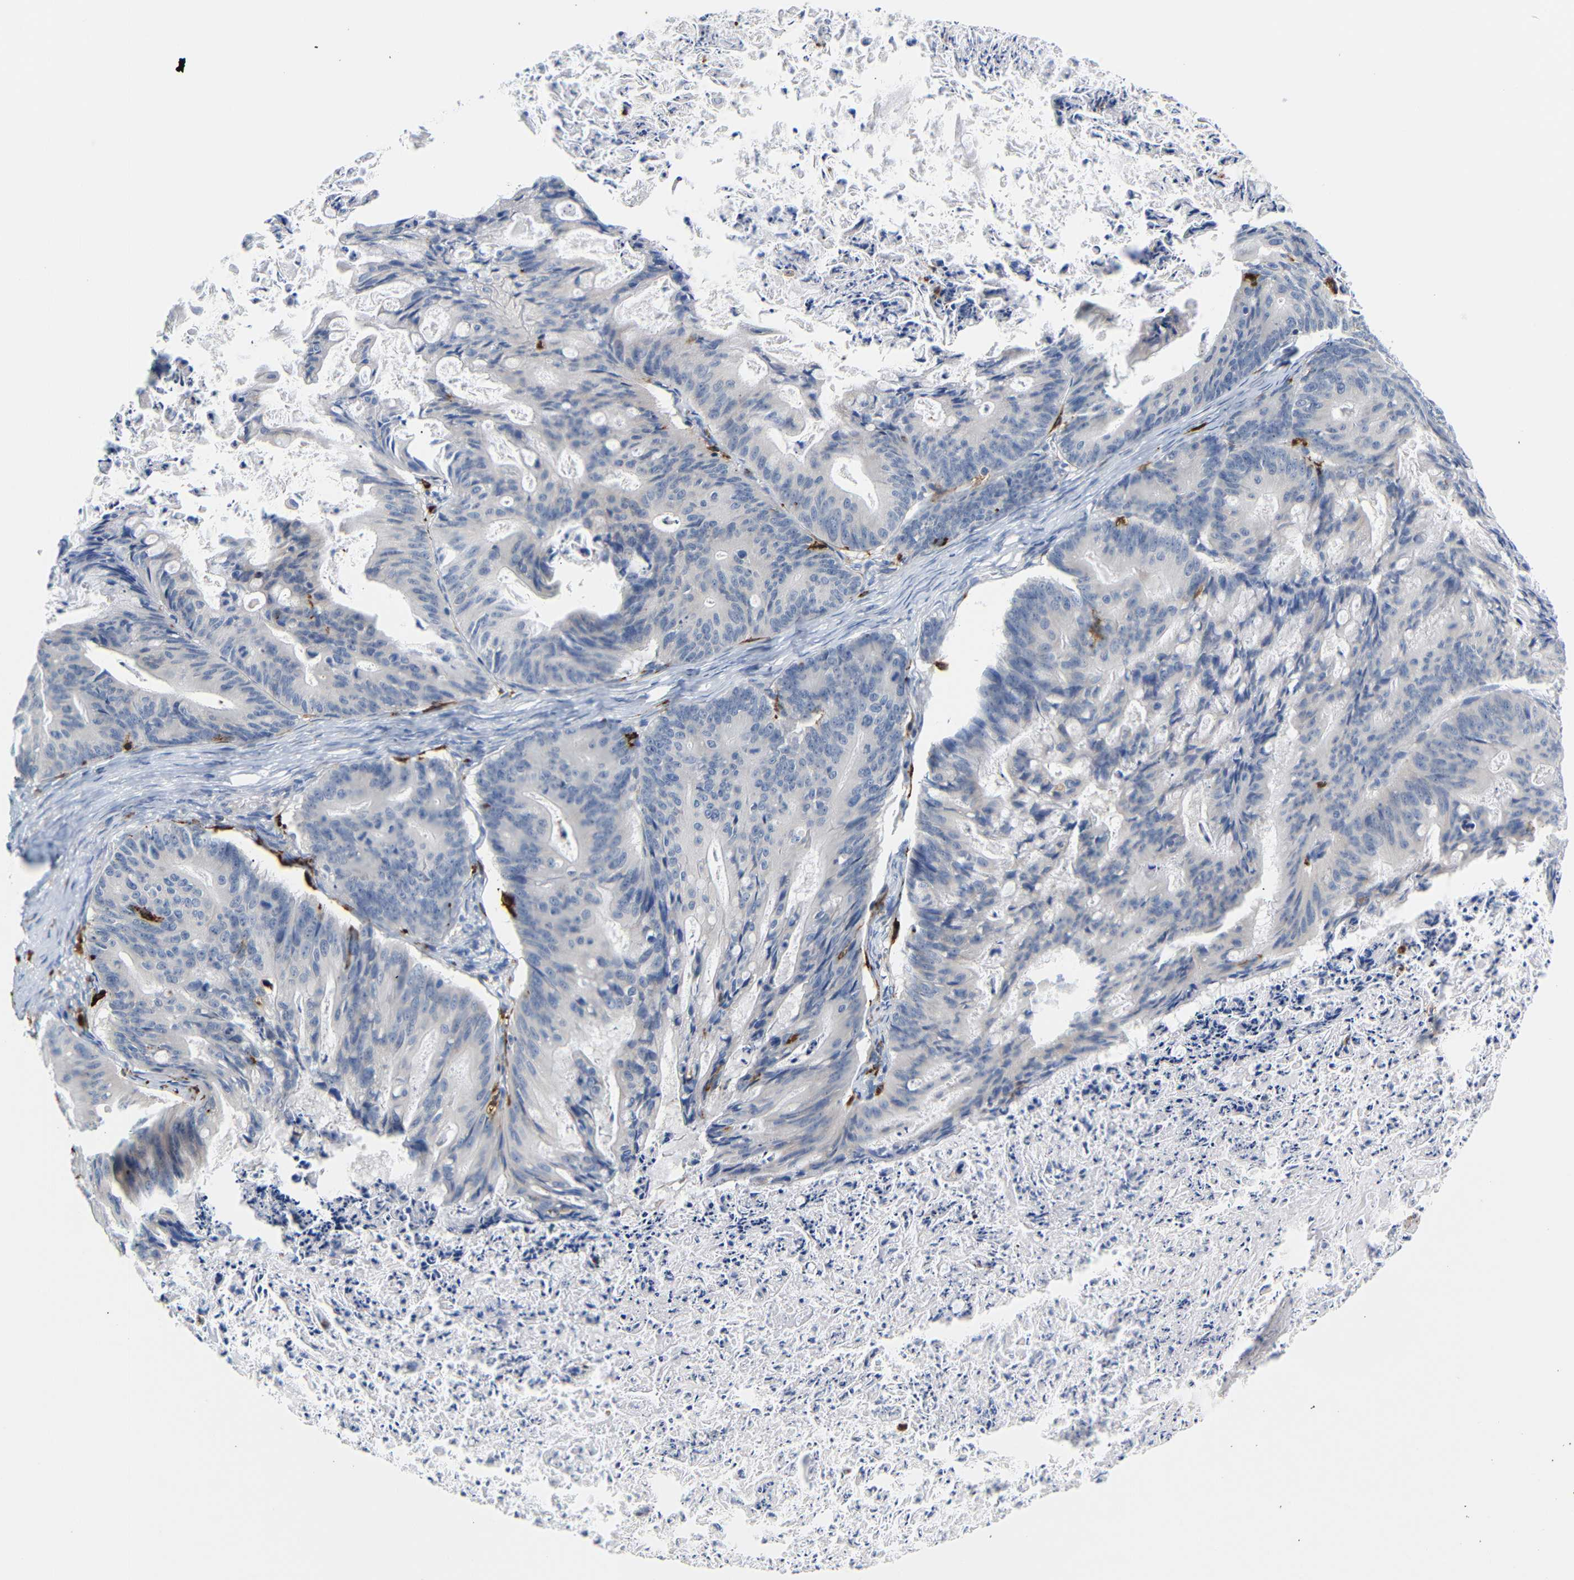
{"staining": {"intensity": "negative", "quantity": "none", "location": "none"}, "tissue": "ovarian cancer", "cell_type": "Tumor cells", "image_type": "cancer", "snomed": [{"axis": "morphology", "description": "Cystadenocarcinoma, mucinous, NOS"}, {"axis": "topography", "description": "Ovary"}], "caption": "Ovarian cancer (mucinous cystadenocarcinoma) stained for a protein using IHC reveals no staining tumor cells.", "gene": "HLA-DQB1", "patient": {"sex": "female", "age": 36}}